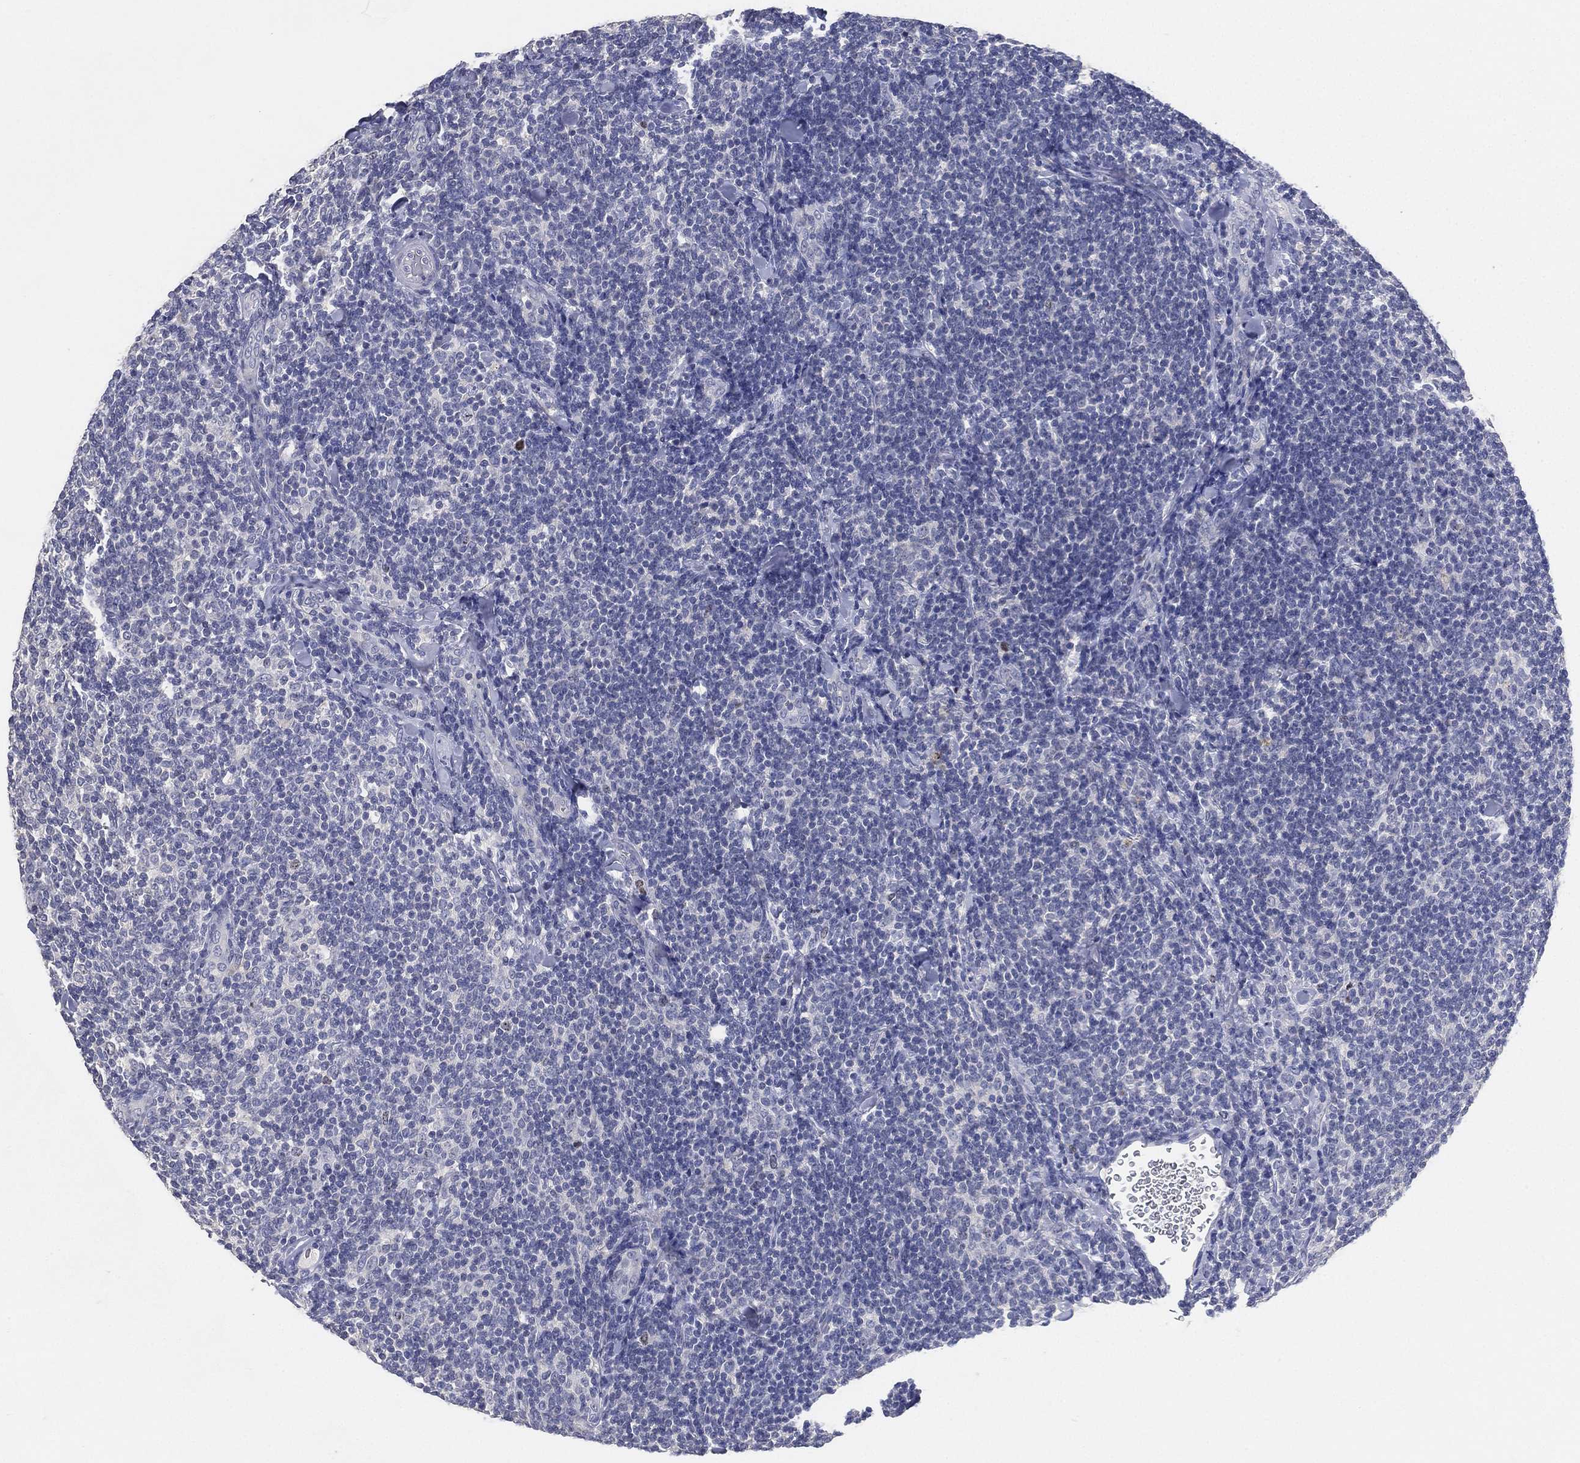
{"staining": {"intensity": "negative", "quantity": "none", "location": "none"}, "tissue": "lymphoma", "cell_type": "Tumor cells", "image_type": "cancer", "snomed": [{"axis": "morphology", "description": "Malignant lymphoma, non-Hodgkin's type, Low grade"}, {"axis": "topography", "description": "Lymph node"}], "caption": "This is an immunohistochemistry micrograph of lymphoma. There is no positivity in tumor cells.", "gene": "FAM187B", "patient": {"sex": "female", "age": 56}}